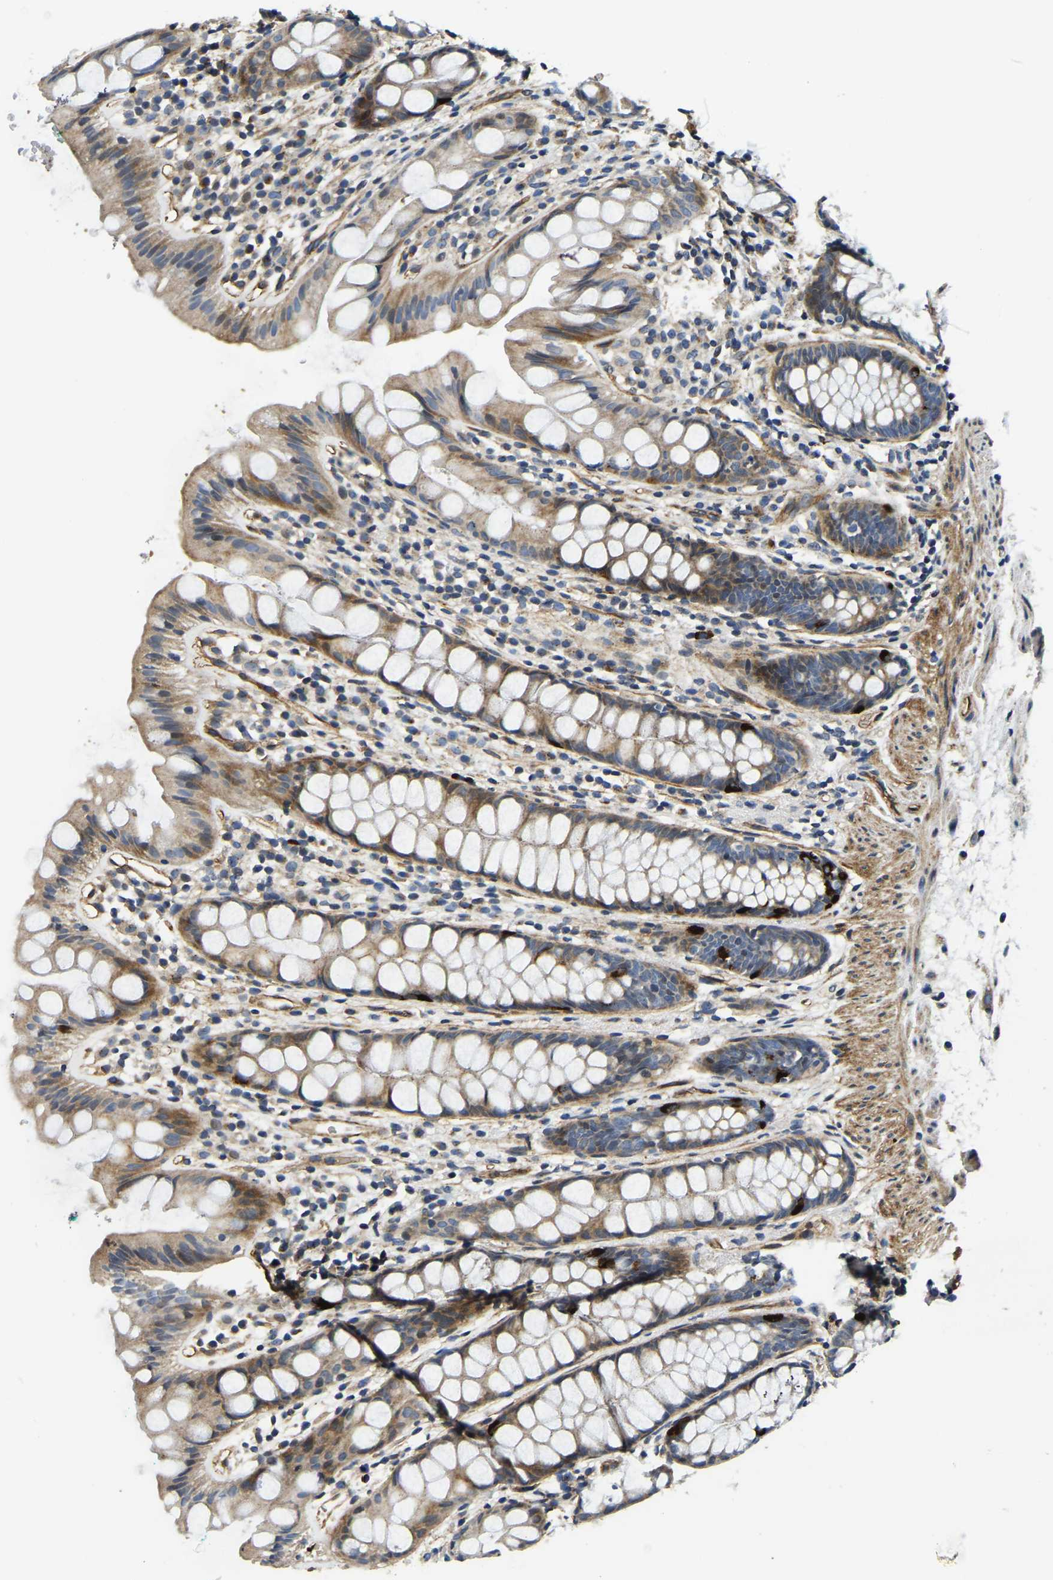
{"staining": {"intensity": "strong", "quantity": "<25%", "location": "cytoplasmic/membranous"}, "tissue": "rectum", "cell_type": "Glandular cells", "image_type": "normal", "snomed": [{"axis": "morphology", "description": "Normal tissue, NOS"}, {"axis": "topography", "description": "Rectum"}], "caption": "Immunohistochemistry photomicrograph of benign human rectum stained for a protein (brown), which exhibits medium levels of strong cytoplasmic/membranous staining in approximately <25% of glandular cells.", "gene": "RNF39", "patient": {"sex": "female", "age": 65}}